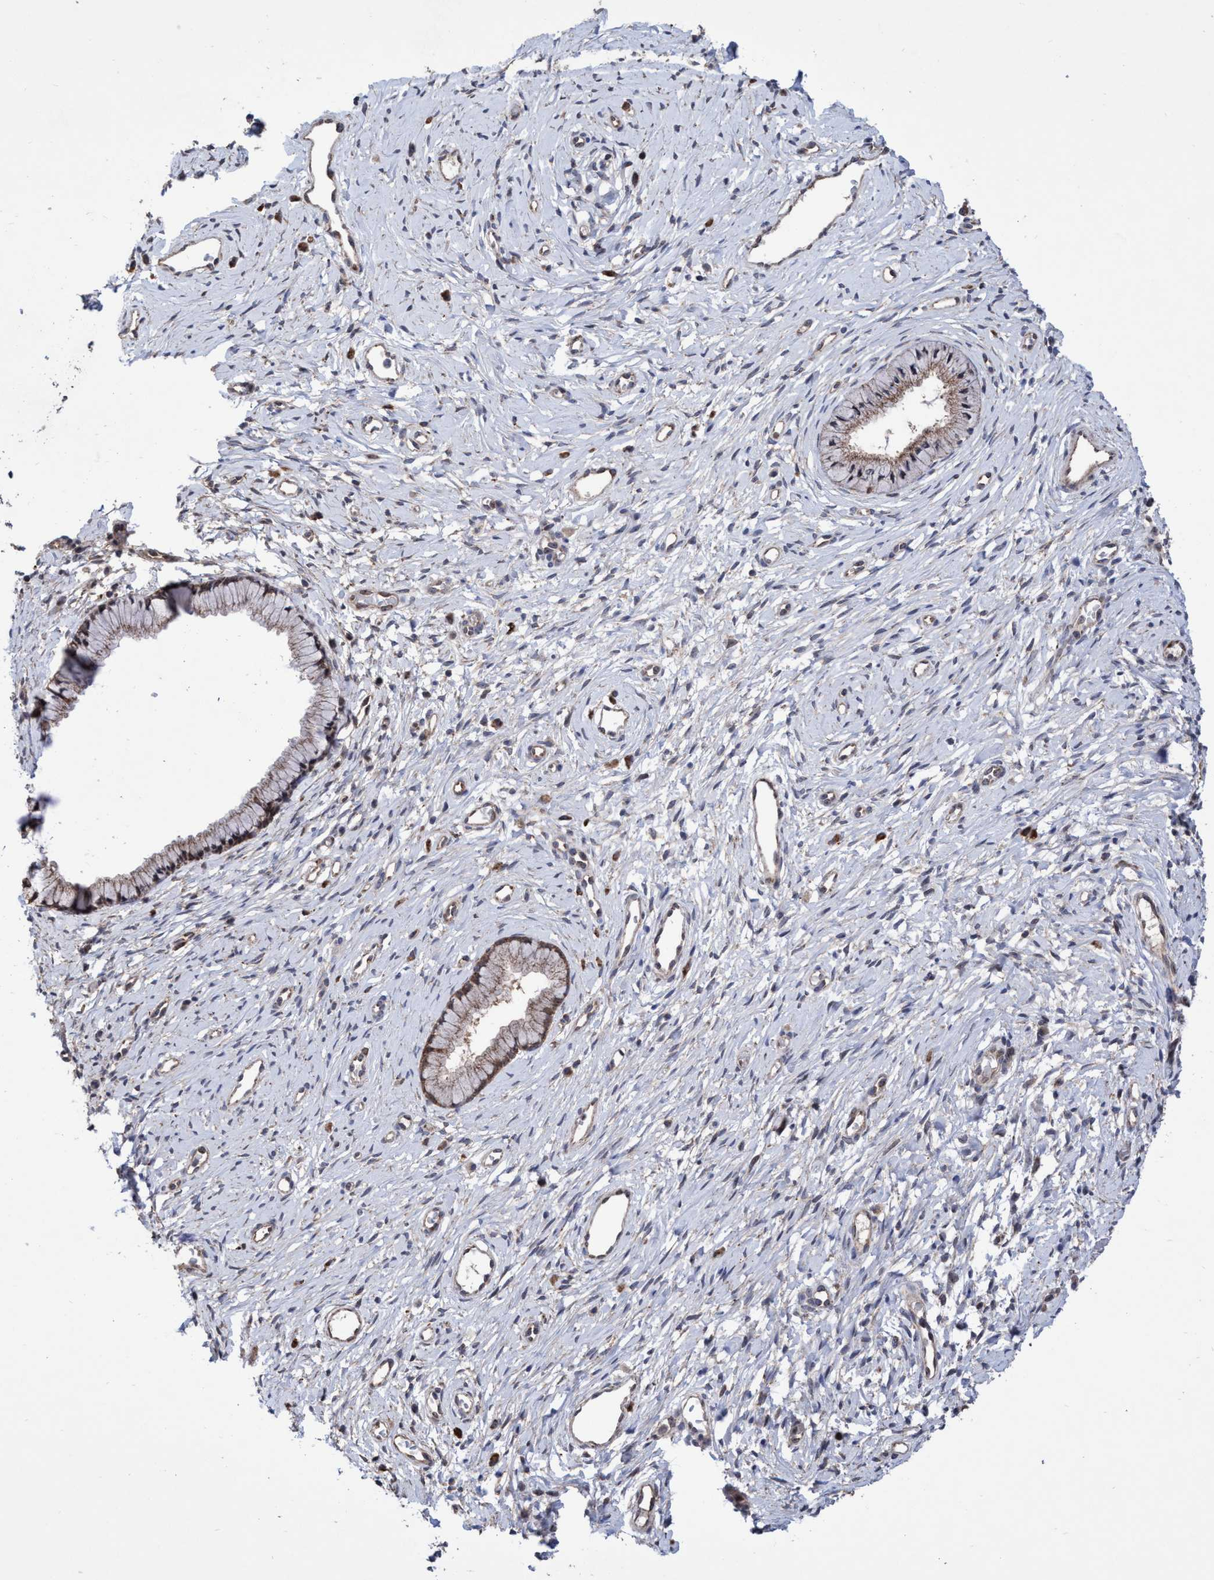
{"staining": {"intensity": "moderate", "quantity": ">75%", "location": "cytoplasmic/membranous"}, "tissue": "cervix", "cell_type": "Glandular cells", "image_type": "normal", "snomed": [{"axis": "morphology", "description": "Normal tissue, NOS"}, {"axis": "topography", "description": "Cervix"}], "caption": "This histopathology image exhibits IHC staining of unremarkable human cervix, with medium moderate cytoplasmic/membranous staining in approximately >75% of glandular cells.", "gene": "P2RY14", "patient": {"sex": "female", "age": 77}}